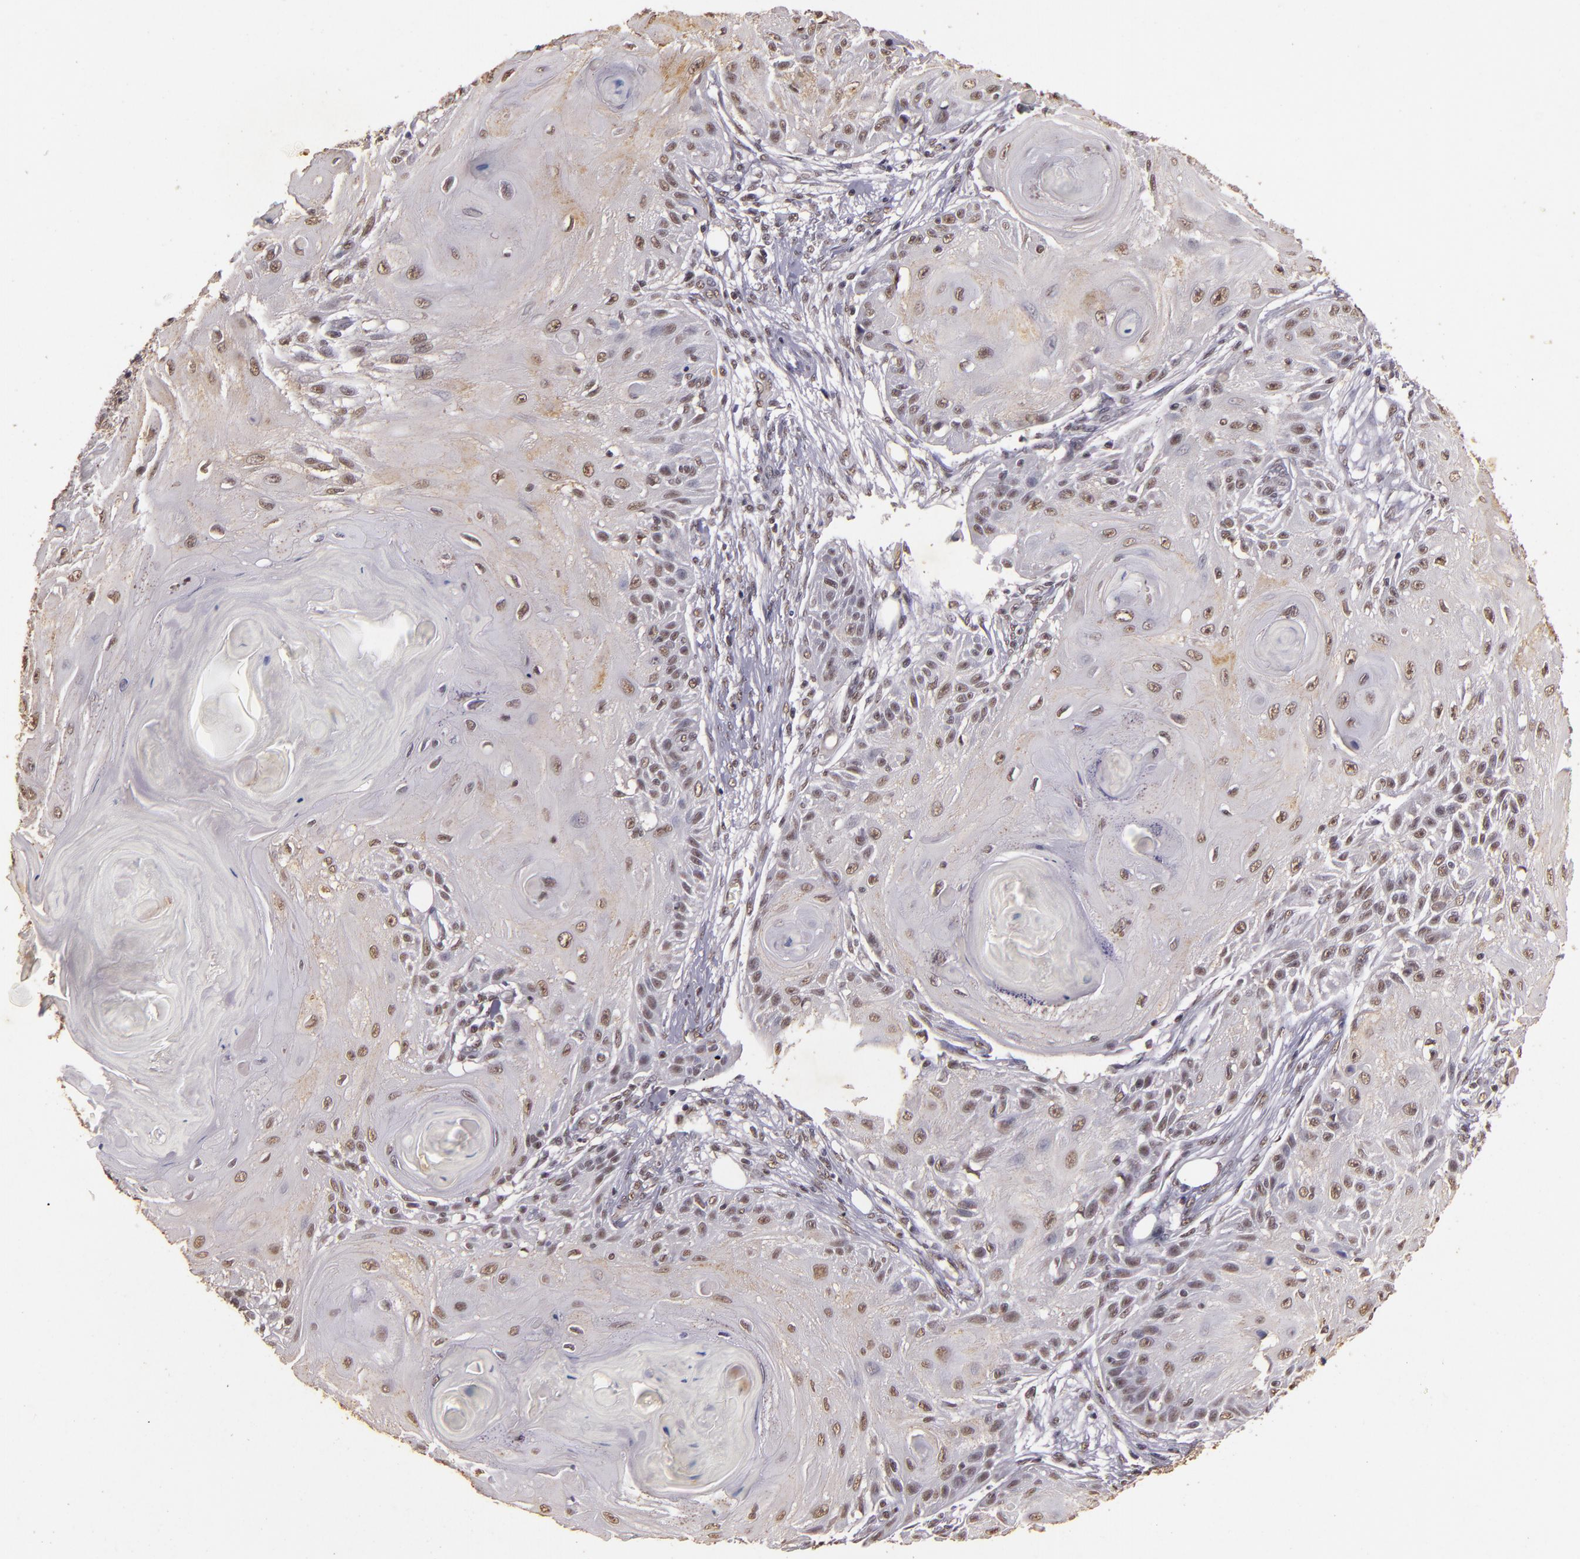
{"staining": {"intensity": "weak", "quantity": "25%-75%", "location": "nuclear"}, "tissue": "skin cancer", "cell_type": "Tumor cells", "image_type": "cancer", "snomed": [{"axis": "morphology", "description": "Squamous cell carcinoma, NOS"}, {"axis": "topography", "description": "Skin"}], "caption": "Approximately 25%-75% of tumor cells in human skin cancer demonstrate weak nuclear protein staining as visualized by brown immunohistochemical staining.", "gene": "CBX3", "patient": {"sex": "female", "age": 88}}